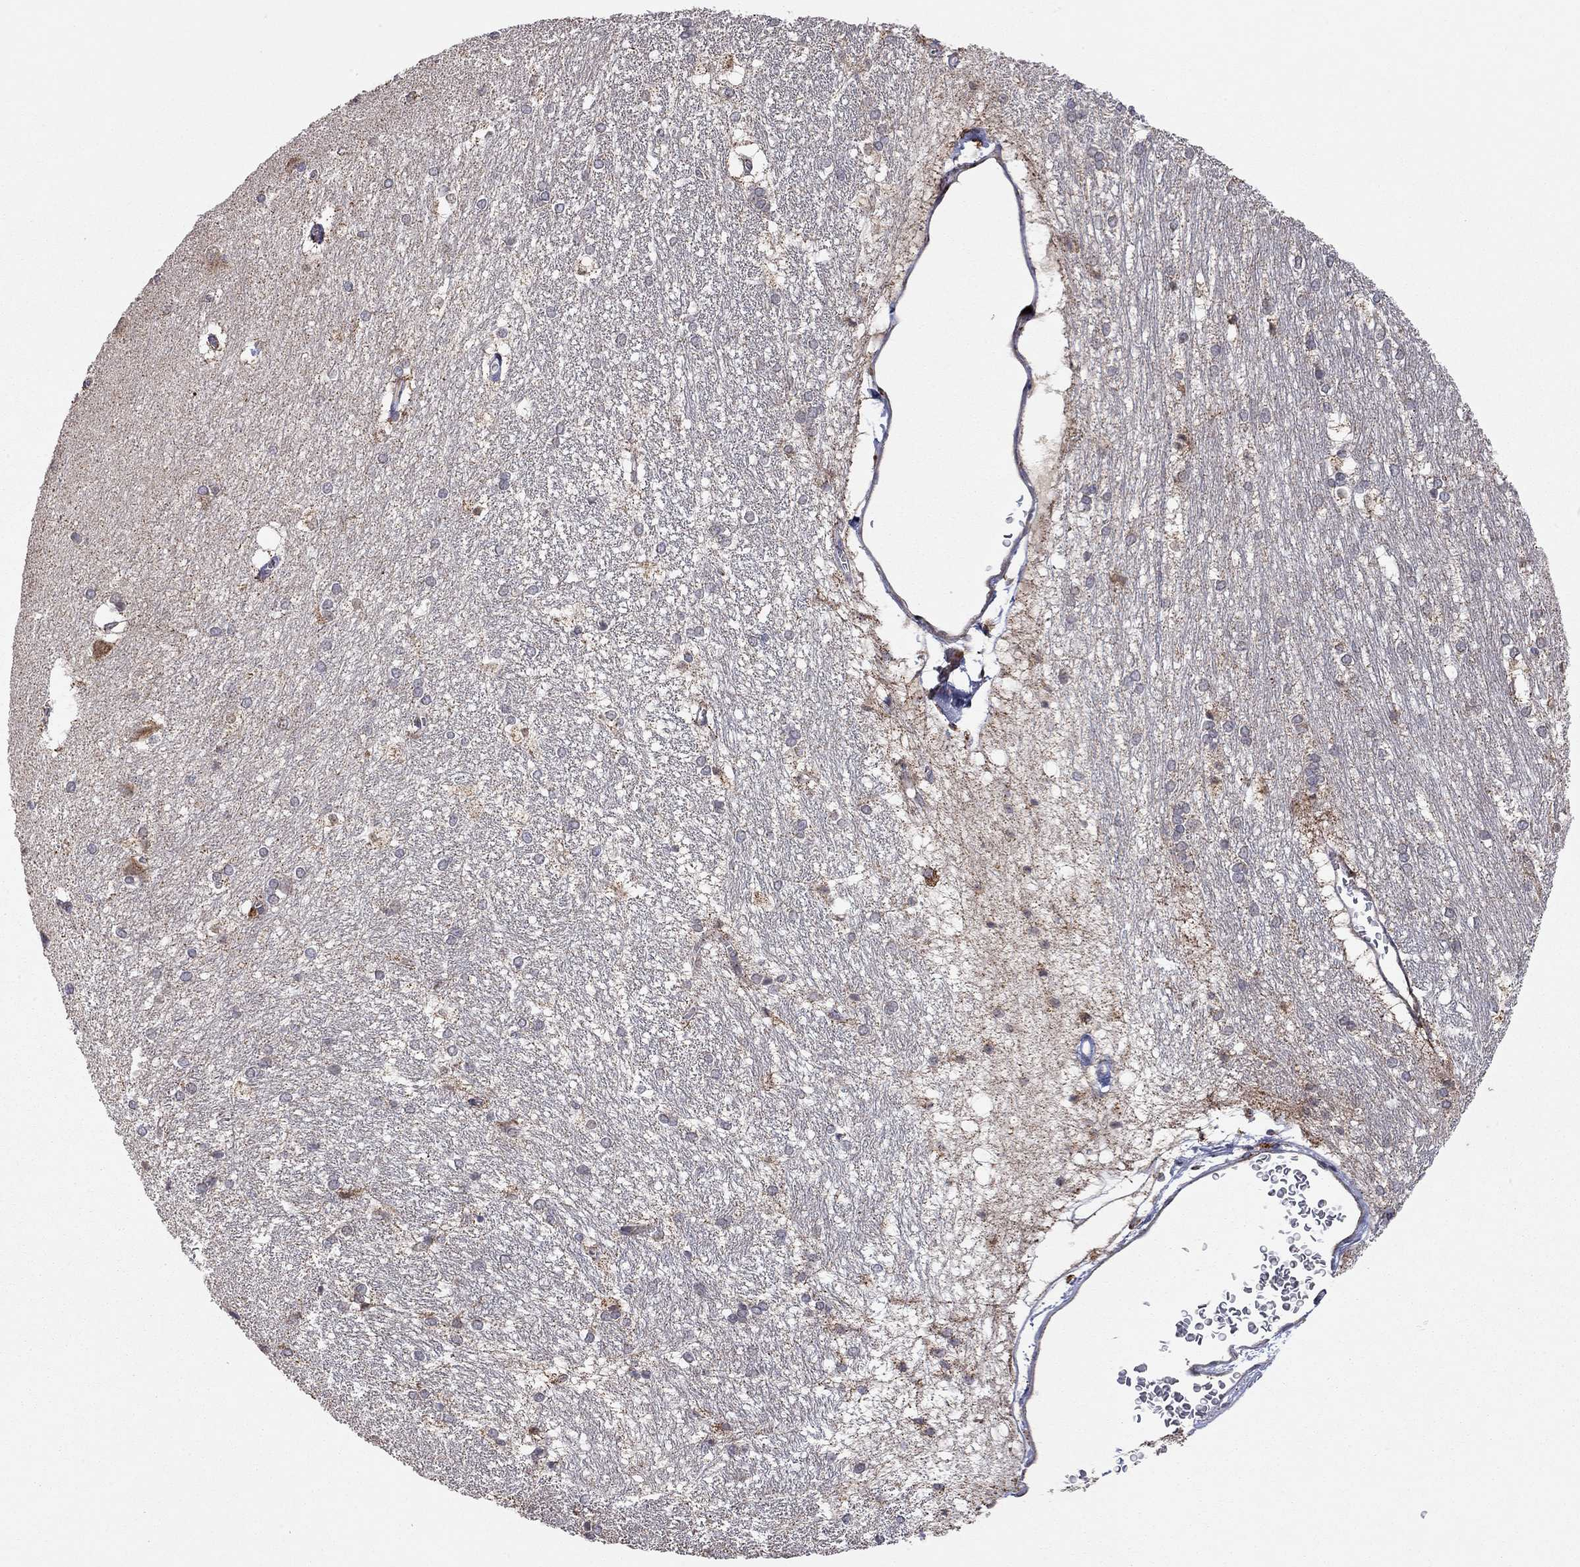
{"staining": {"intensity": "negative", "quantity": "none", "location": "none"}, "tissue": "hippocampus", "cell_type": "Glial cells", "image_type": "normal", "snomed": [{"axis": "morphology", "description": "Normal tissue, NOS"}, {"axis": "topography", "description": "Cerebral cortex"}, {"axis": "topography", "description": "Hippocampus"}], "caption": "A high-resolution histopathology image shows immunohistochemistry (IHC) staining of normal hippocampus, which exhibits no significant staining in glial cells.", "gene": "IDS", "patient": {"sex": "female", "age": 19}}